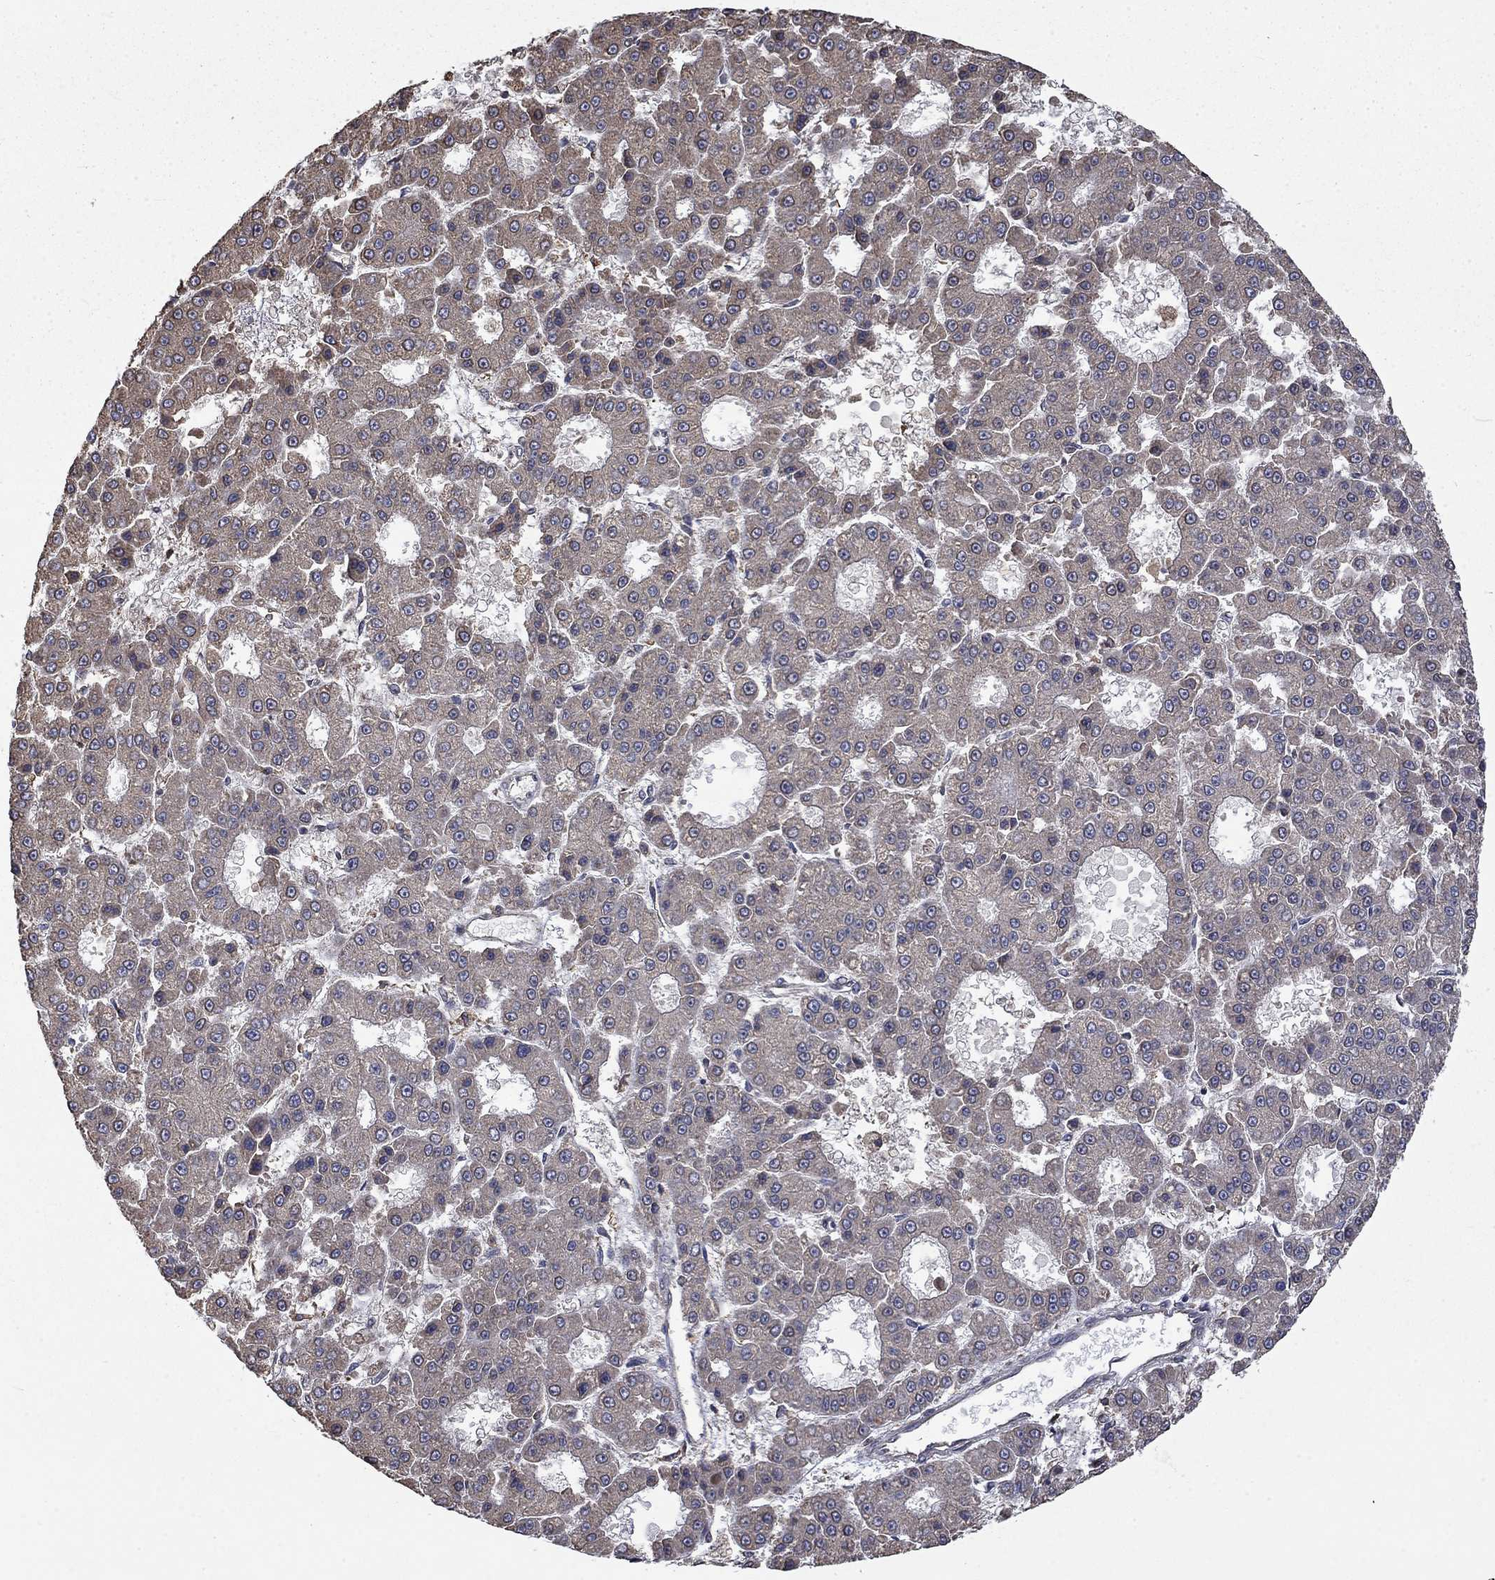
{"staining": {"intensity": "weak", "quantity": "<25%", "location": "cytoplasmic/membranous"}, "tissue": "liver cancer", "cell_type": "Tumor cells", "image_type": "cancer", "snomed": [{"axis": "morphology", "description": "Carcinoma, Hepatocellular, NOS"}, {"axis": "topography", "description": "Liver"}], "caption": "An immunohistochemistry image of liver cancer (hepatocellular carcinoma) is shown. There is no staining in tumor cells of liver cancer (hepatocellular carcinoma). (DAB (3,3'-diaminobenzidine) immunohistochemistry (IHC) visualized using brightfield microscopy, high magnification).", "gene": "ESRRA", "patient": {"sex": "male", "age": 70}}